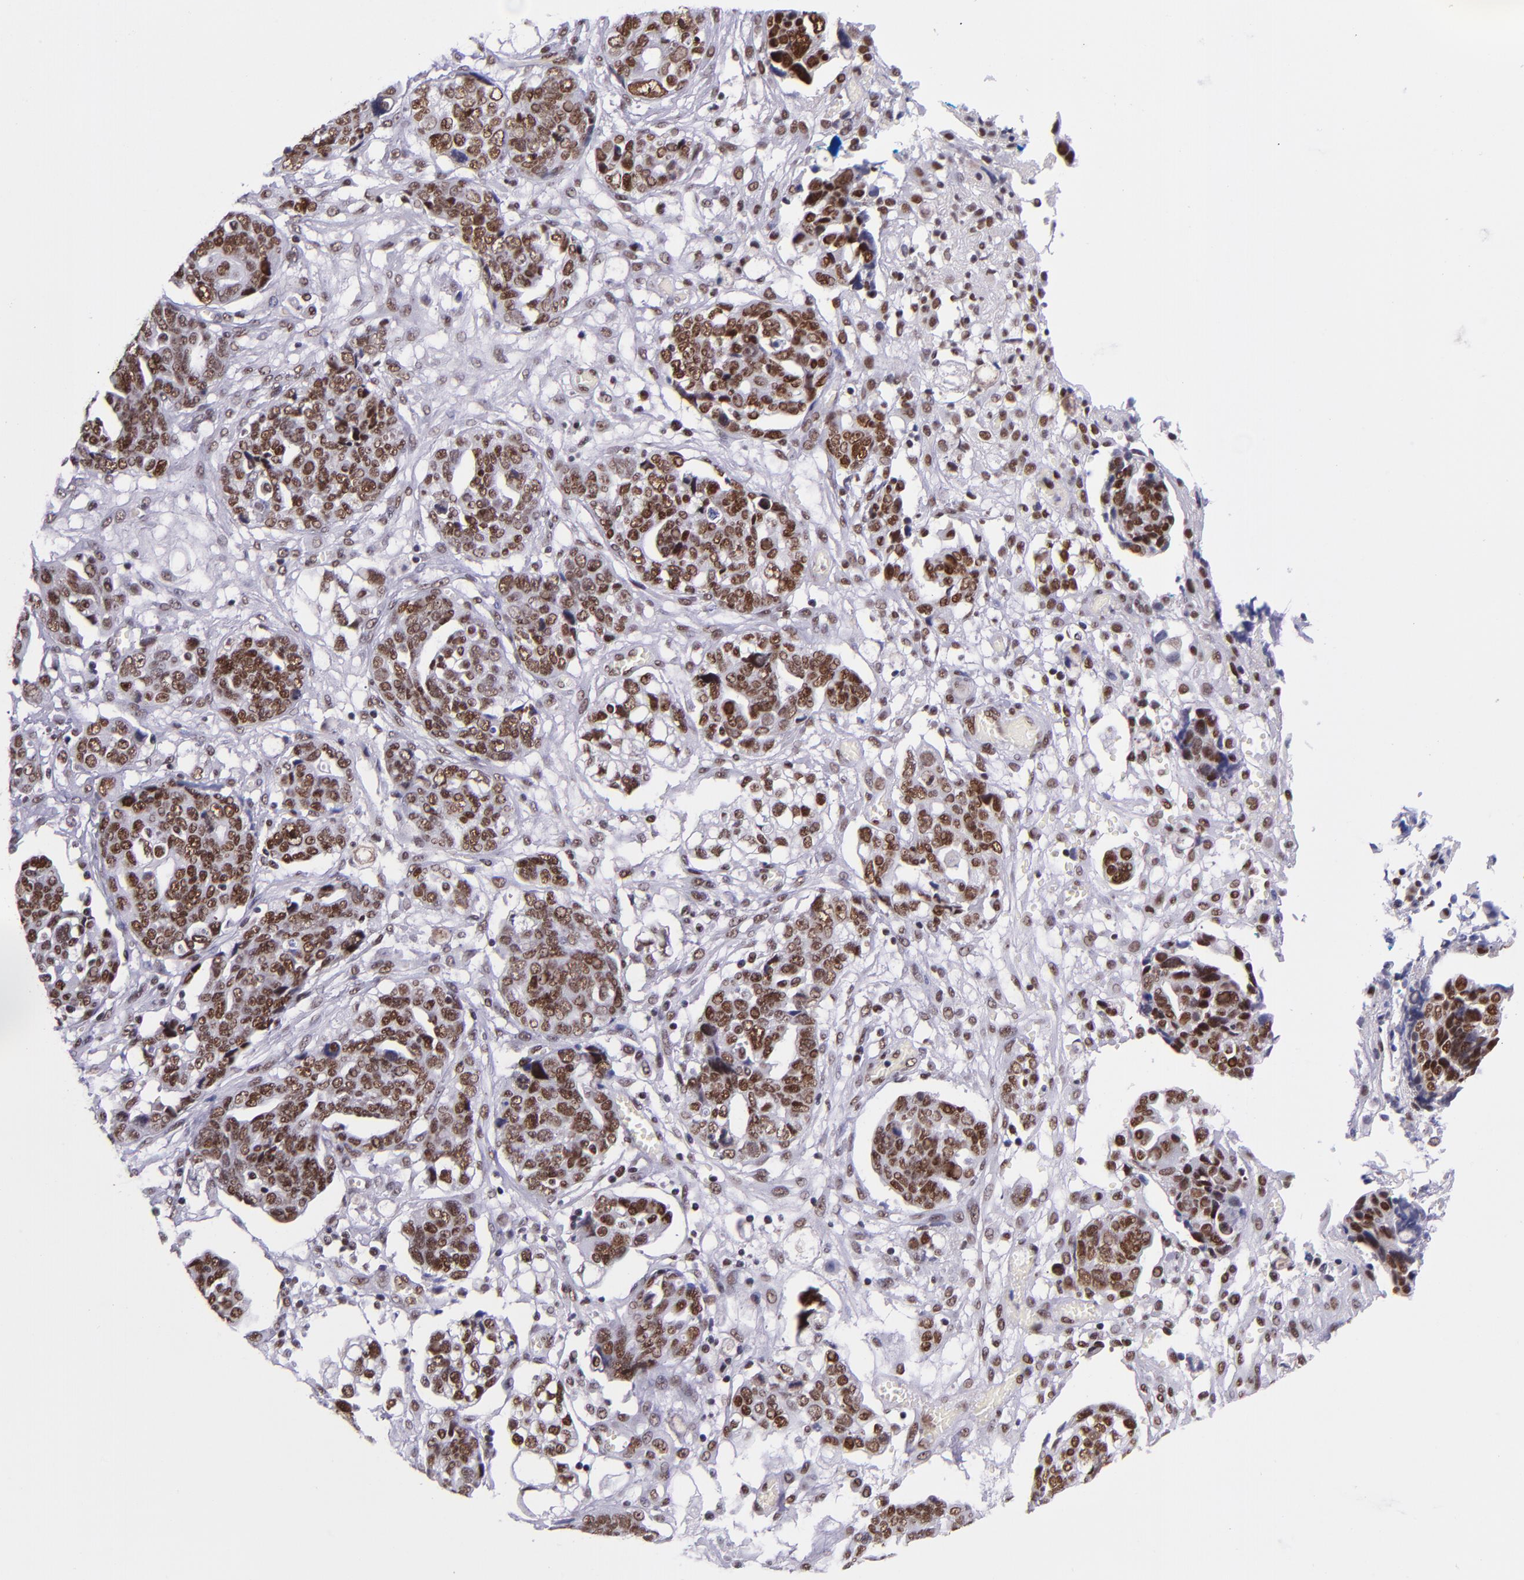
{"staining": {"intensity": "strong", "quantity": "25%-75%", "location": "nuclear"}, "tissue": "ovarian cancer", "cell_type": "Tumor cells", "image_type": "cancer", "snomed": [{"axis": "morphology", "description": "Normal tissue, NOS"}, {"axis": "morphology", "description": "Cystadenocarcinoma, serous, NOS"}, {"axis": "topography", "description": "Fallopian tube"}, {"axis": "topography", "description": "Ovary"}], "caption": "Immunohistochemistry (IHC) of ovarian cancer (serous cystadenocarcinoma) exhibits high levels of strong nuclear expression in approximately 25%-75% of tumor cells.", "gene": "GPKOW", "patient": {"sex": "female", "age": 56}}